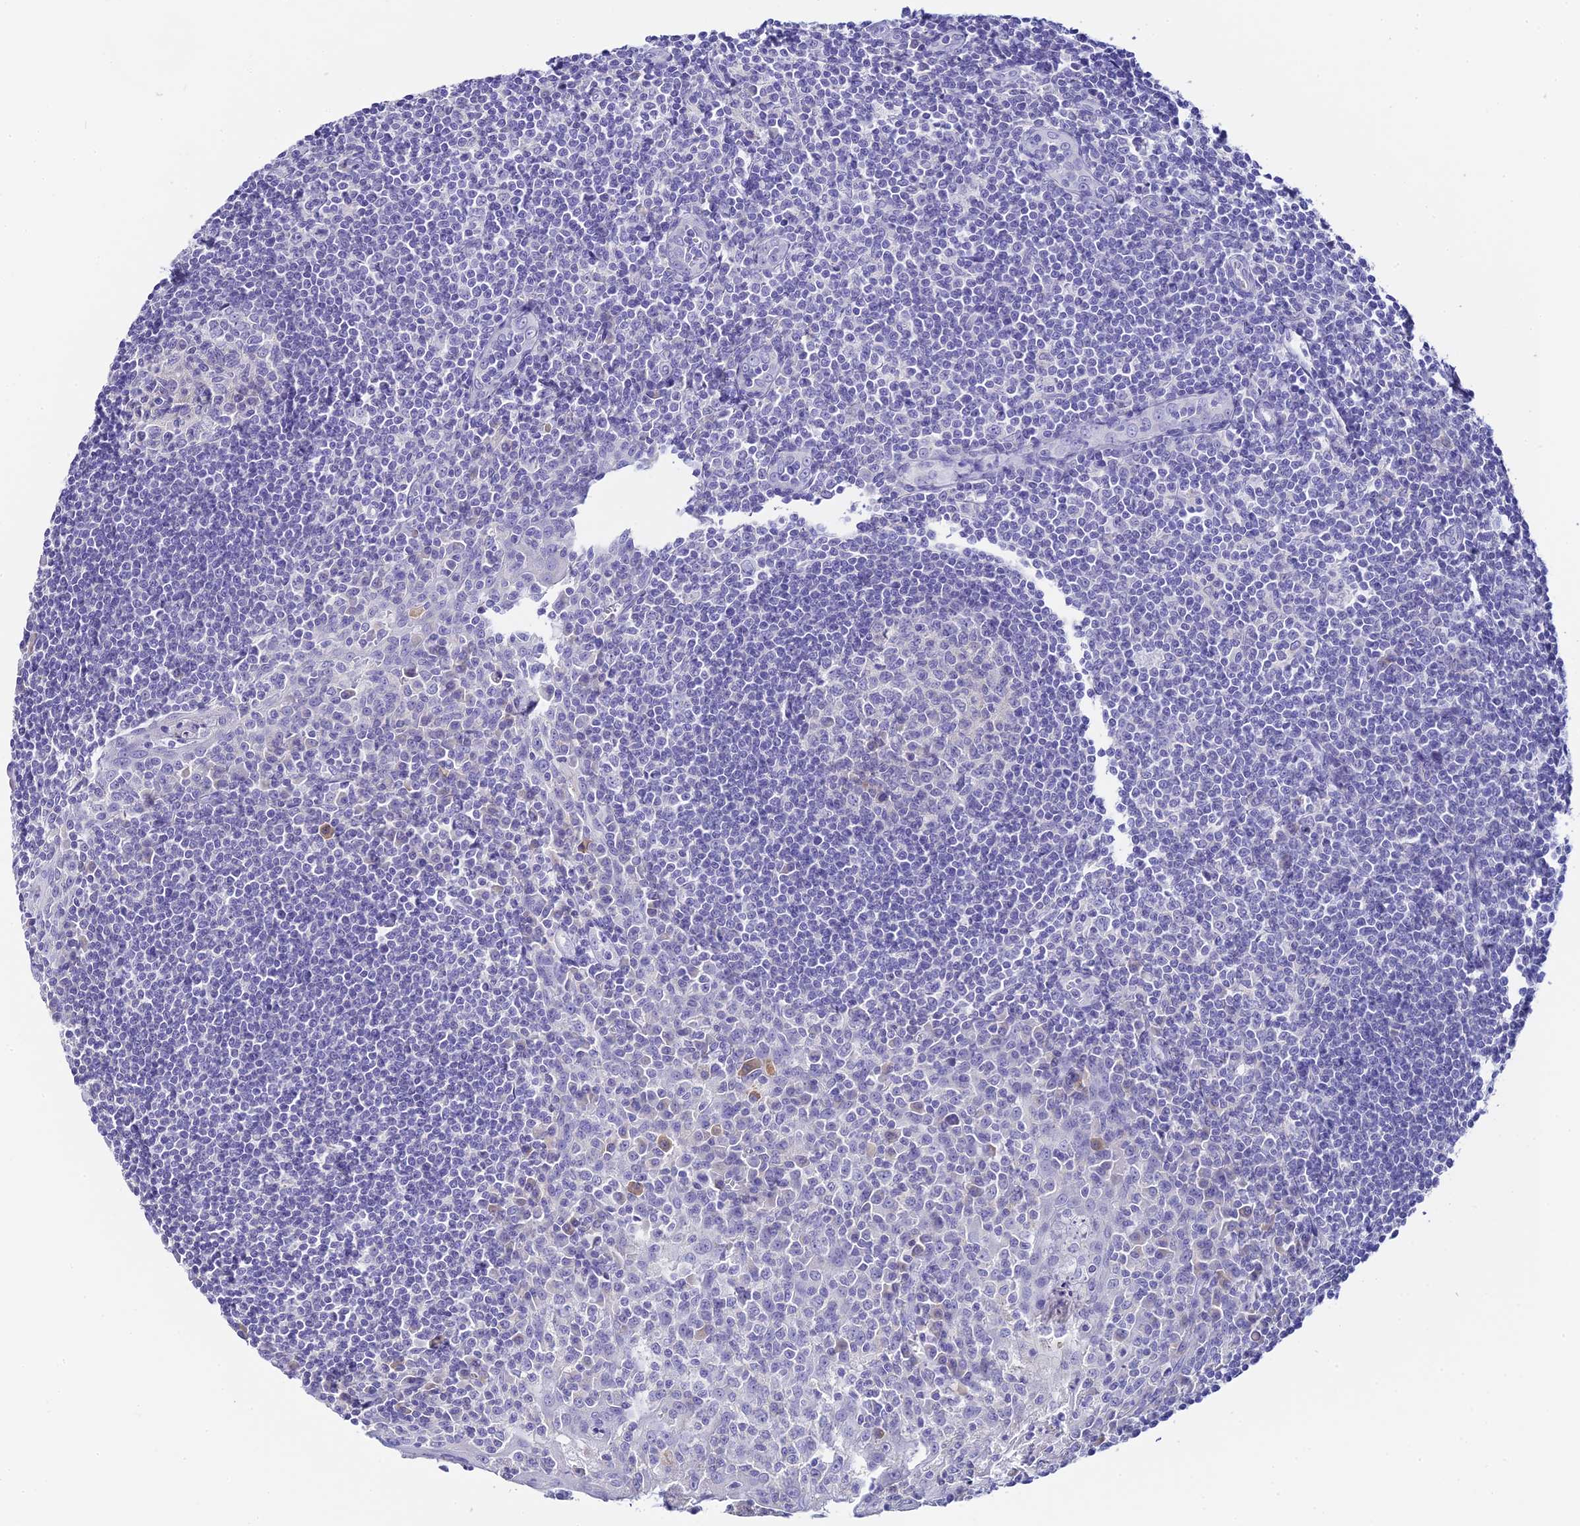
{"staining": {"intensity": "negative", "quantity": "none", "location": "none"}, "tissue": "tonsil", "cell_type": "Germinal center cells", "image_type": "normal", "snomed": [{"axis": "morphology", "description": "Normal tissue, NOS"}, {"axis": "topography", "description": "Tonsil"}], "caption": "Micrograph shows no protein staining in germinal center cells of unremarkable tonsil.", "gene": "C12orf29", "patient": {"sex": "male", "age": 27}}